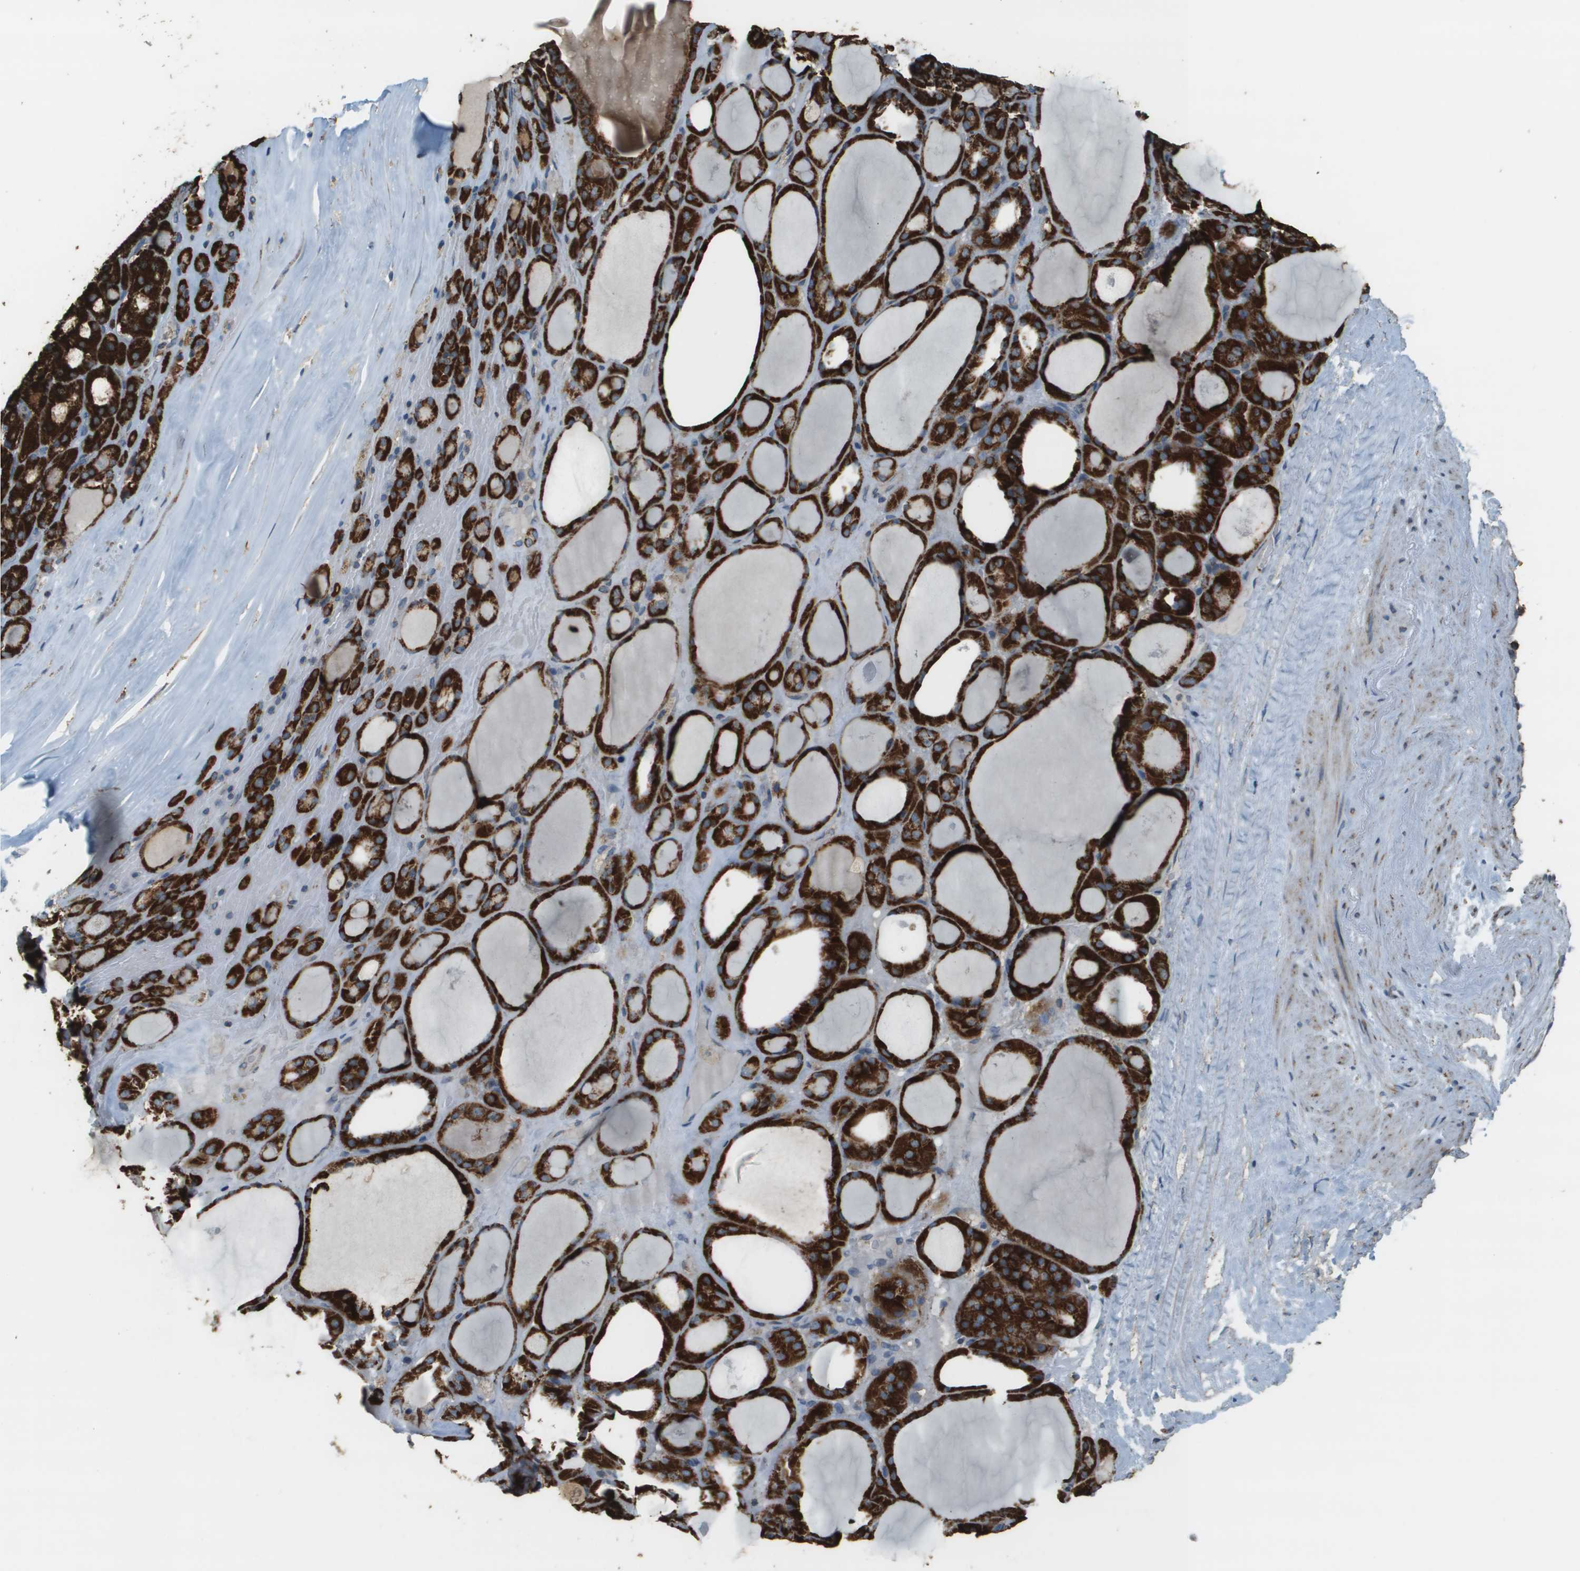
{"staining": {"intensity": "strong", "quantity": ">75%", "location": "cytoplasmic/membranous"}, "tissue": "thyroid gland", "cell_type": "Glandular cells", "image_type": "normal", "snomed": [{"axis": "morphology", "description": "Normal tissue, NOS"}, {"axis": "morphology", "description": "Carcinoma, NOS"}, {"axis": "topography", "description": "Thyroid gland"}], "caption": "Brown immunohistochemical staining in unremarkable thyroid gland exhibits strong cytoplasmic/membranous expression in approximately >75% of glandular cells. (IHC, brightfield microscopy, high magnification).", "gene": "FH", "patient": {"sex": "female", "age": 86}}